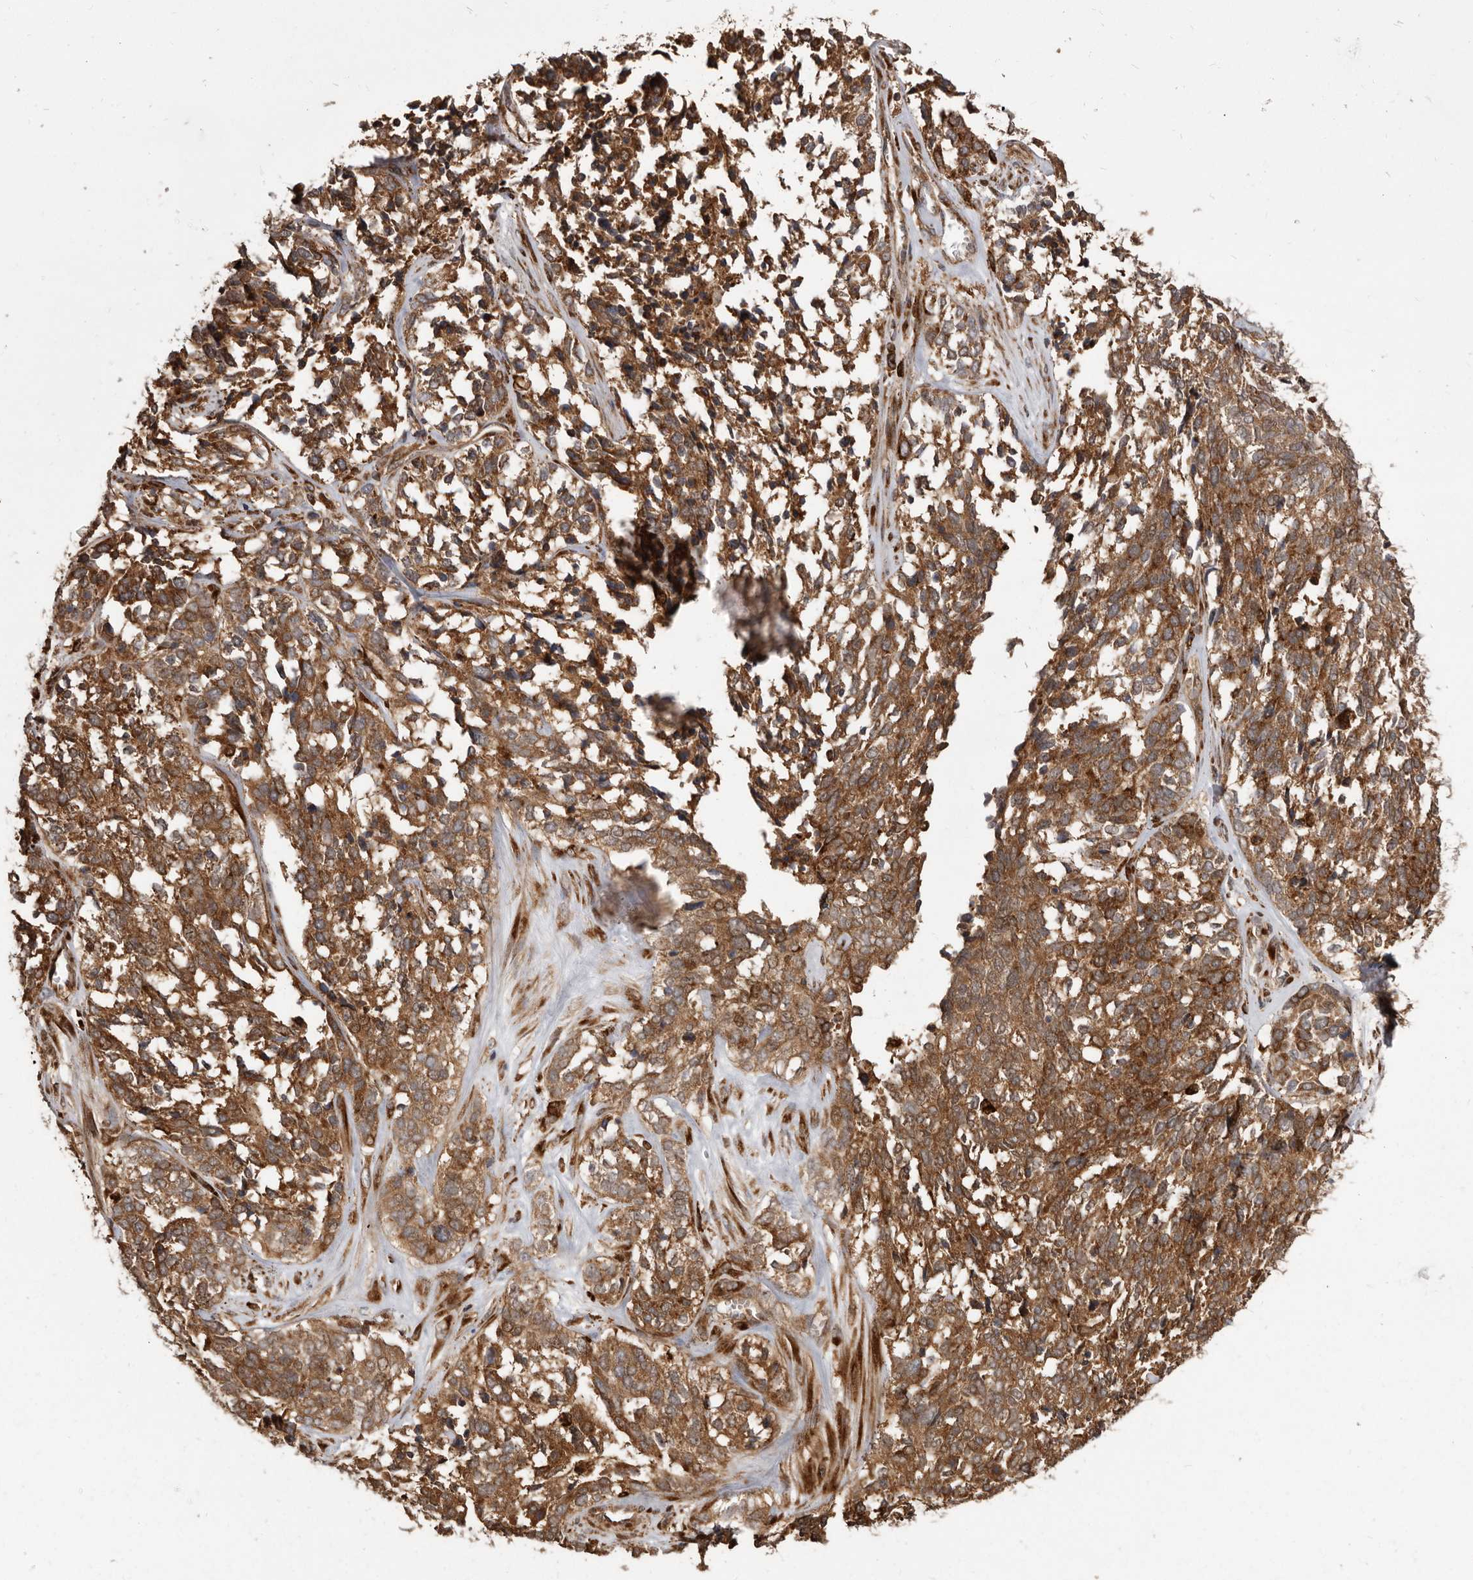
{"staining": {"intensity": "strong", "quantity": ">75%", "location": "cytoplasmic/membranous"}, "tissue": "ovarian cancer", "cell_type": "Tumor cells", "image_type": "cancer", "snomed": [{"axis": "morphology", "description": "Cystadenocarcinoma, serous, NOS"}, {"axis": "topography", "description": "Ovary"}], "caption": "Protein staining of ovarian cancer tissue demonstrates strong cytoplasmic/membranous positivity in about >75% of tumor cells.", "gene": "FLAD1", "patient": {"sex": "female", "age": 44}}